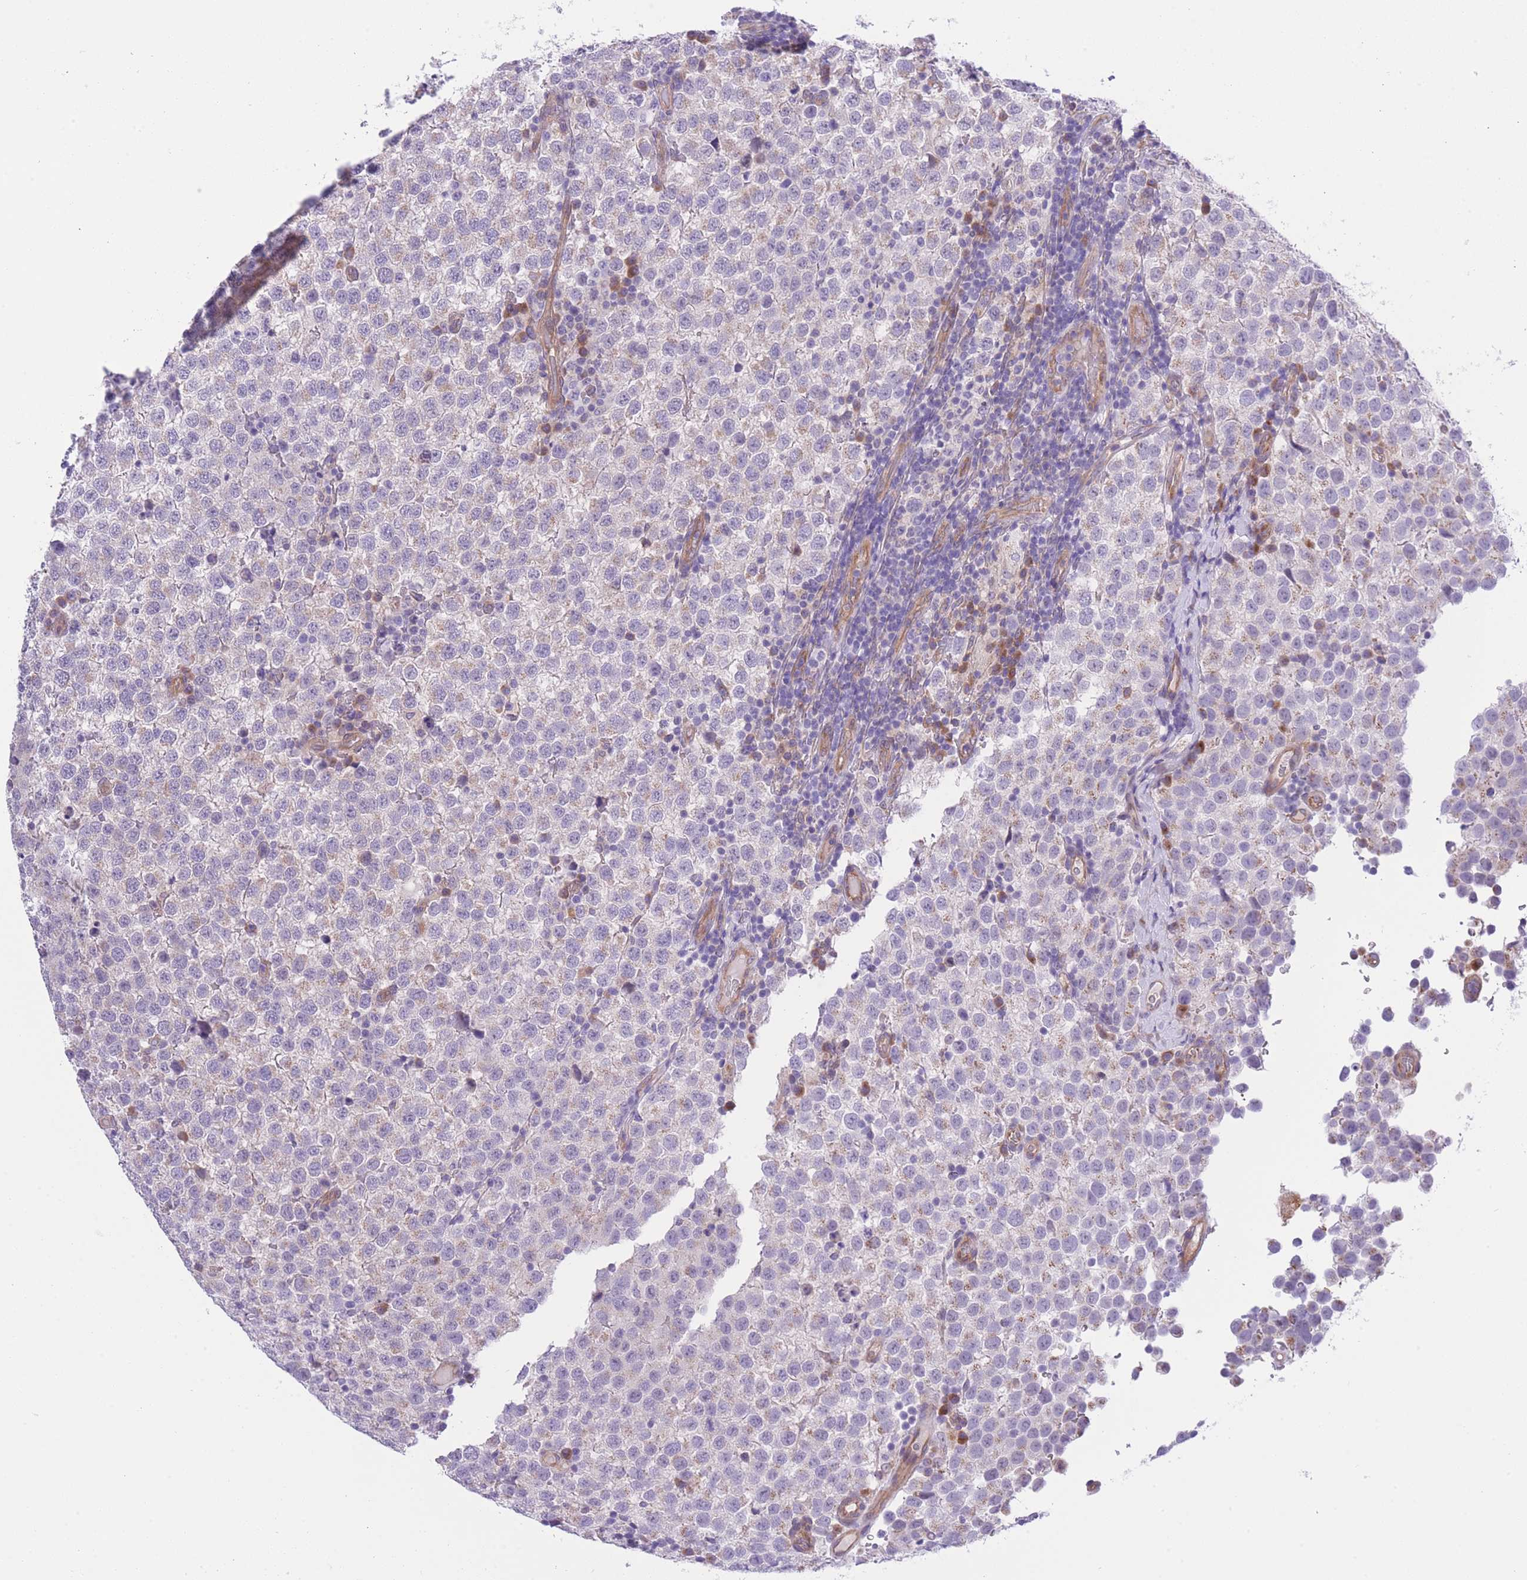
{"staining": {"intensity": "negative", "quantity": "none", "location": "none"}, "tissue": "testis cancer", "cell_type": "Tumor cells", "image_type": "cancer", "snomed": [{"axis": "morphology", "description": "Seminoma, NOS"}, {"axis": "topography", "description": "Testis"}], "caption": "Micrograph shows no protein expression in tumor cells of seminoma (testis) tissue. (DAB immunohistochemistry, high magnification).", "gene": "WWOX", "patient": {"sex": "male", "age": 34}}